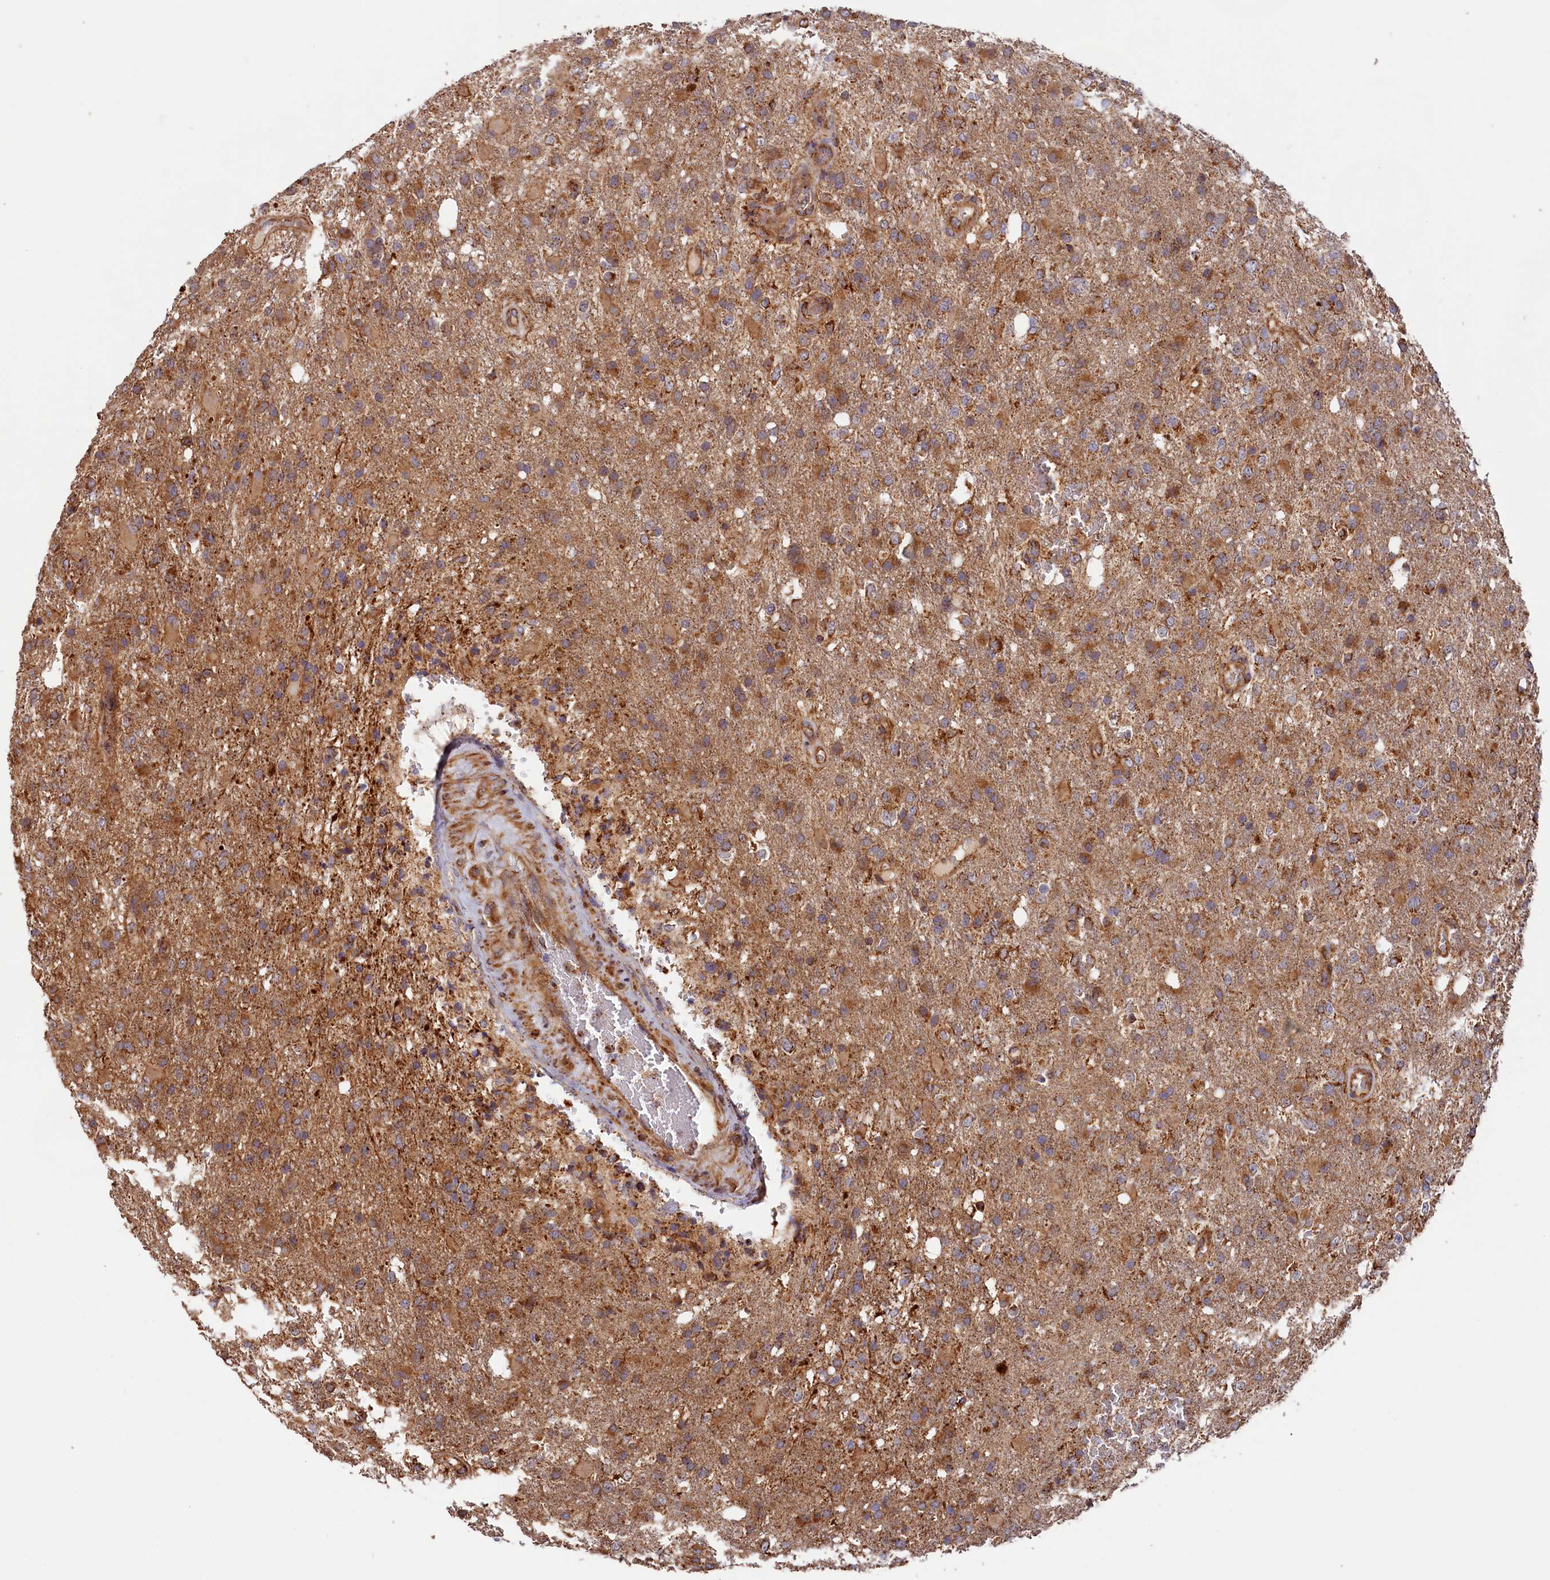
{"staining": {"intensity": "moderate", "quantity": ">75%", "location": "cytoplasmic/membranous"}, "tissue": "glioma", "cell_type": "Tumor cells", "image_type": "cancer", "snomed": [{"axis": "morphology", "description": "Glioma, malignant, High grade"}, {"axis": "topography", "description": "Brain"}], "caption": "Protein analysis of glioma tissue displays moderate cytoplasmic/membranous staining in about >75% of tumor cells. Ihc stains the protein in brown and the nuclei are stained blue.", "gene": "MACROD1", "patient": {"sex": "female", "age": 74}}